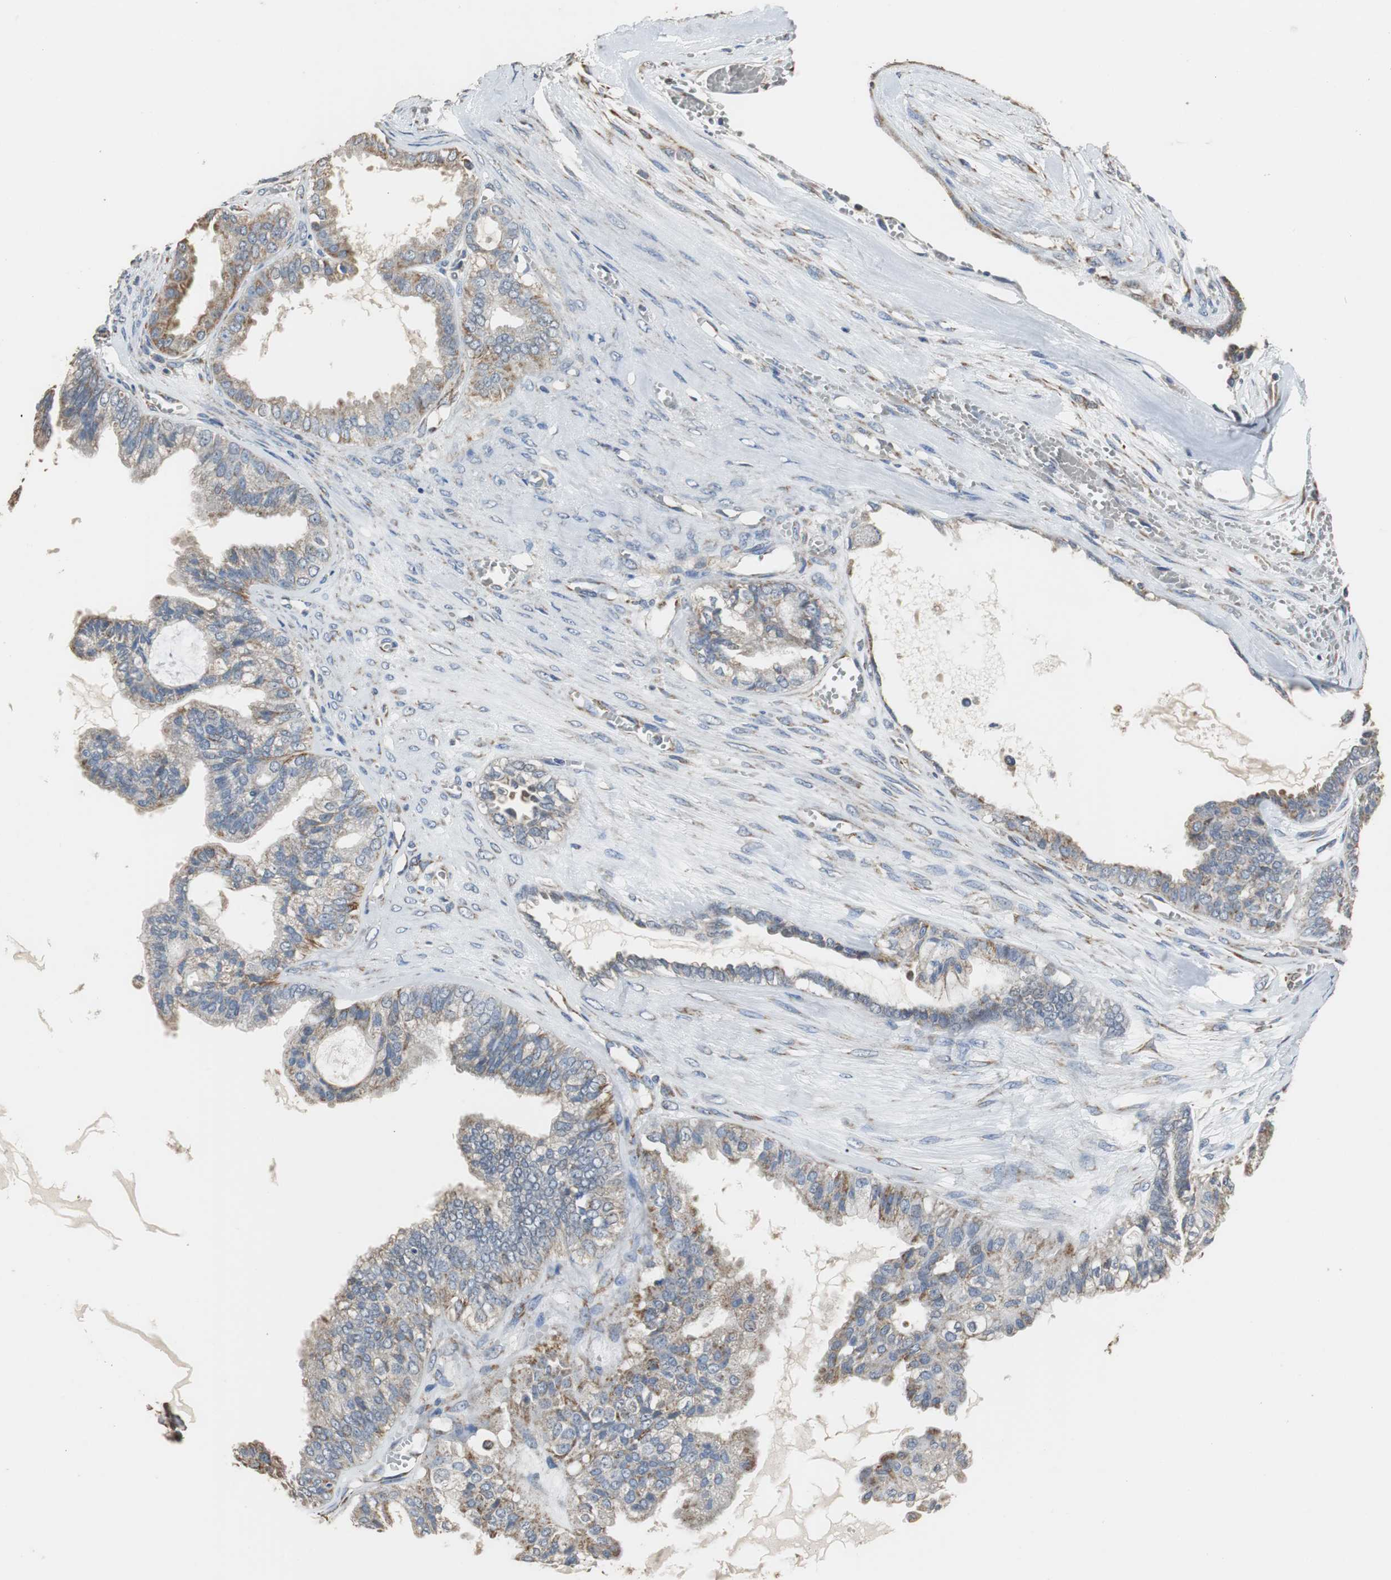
{"staining": {"intensity": "weak", "quantity": "25%-75%", "location": "cytoplasmic/membranous"}, "tissue": "ovarian cancer", "cell_type": "Tumor cells", "image_type": "cancer", "snomed": [{"axis": "morphology", "description": "Carcinoma, NOS"}, {"axis": "morphology", "description": "Carcinoma, endometroid"}, {"axis": "topography", "description": "Ovary"}], "caption": "Weak cytoplasmic/membranous positivity is present in about 25%-75% of tumor cells in carcinoma (ovarian).", "gene": "HMGCL", "patient": {"sex": "female", "age": 50}}